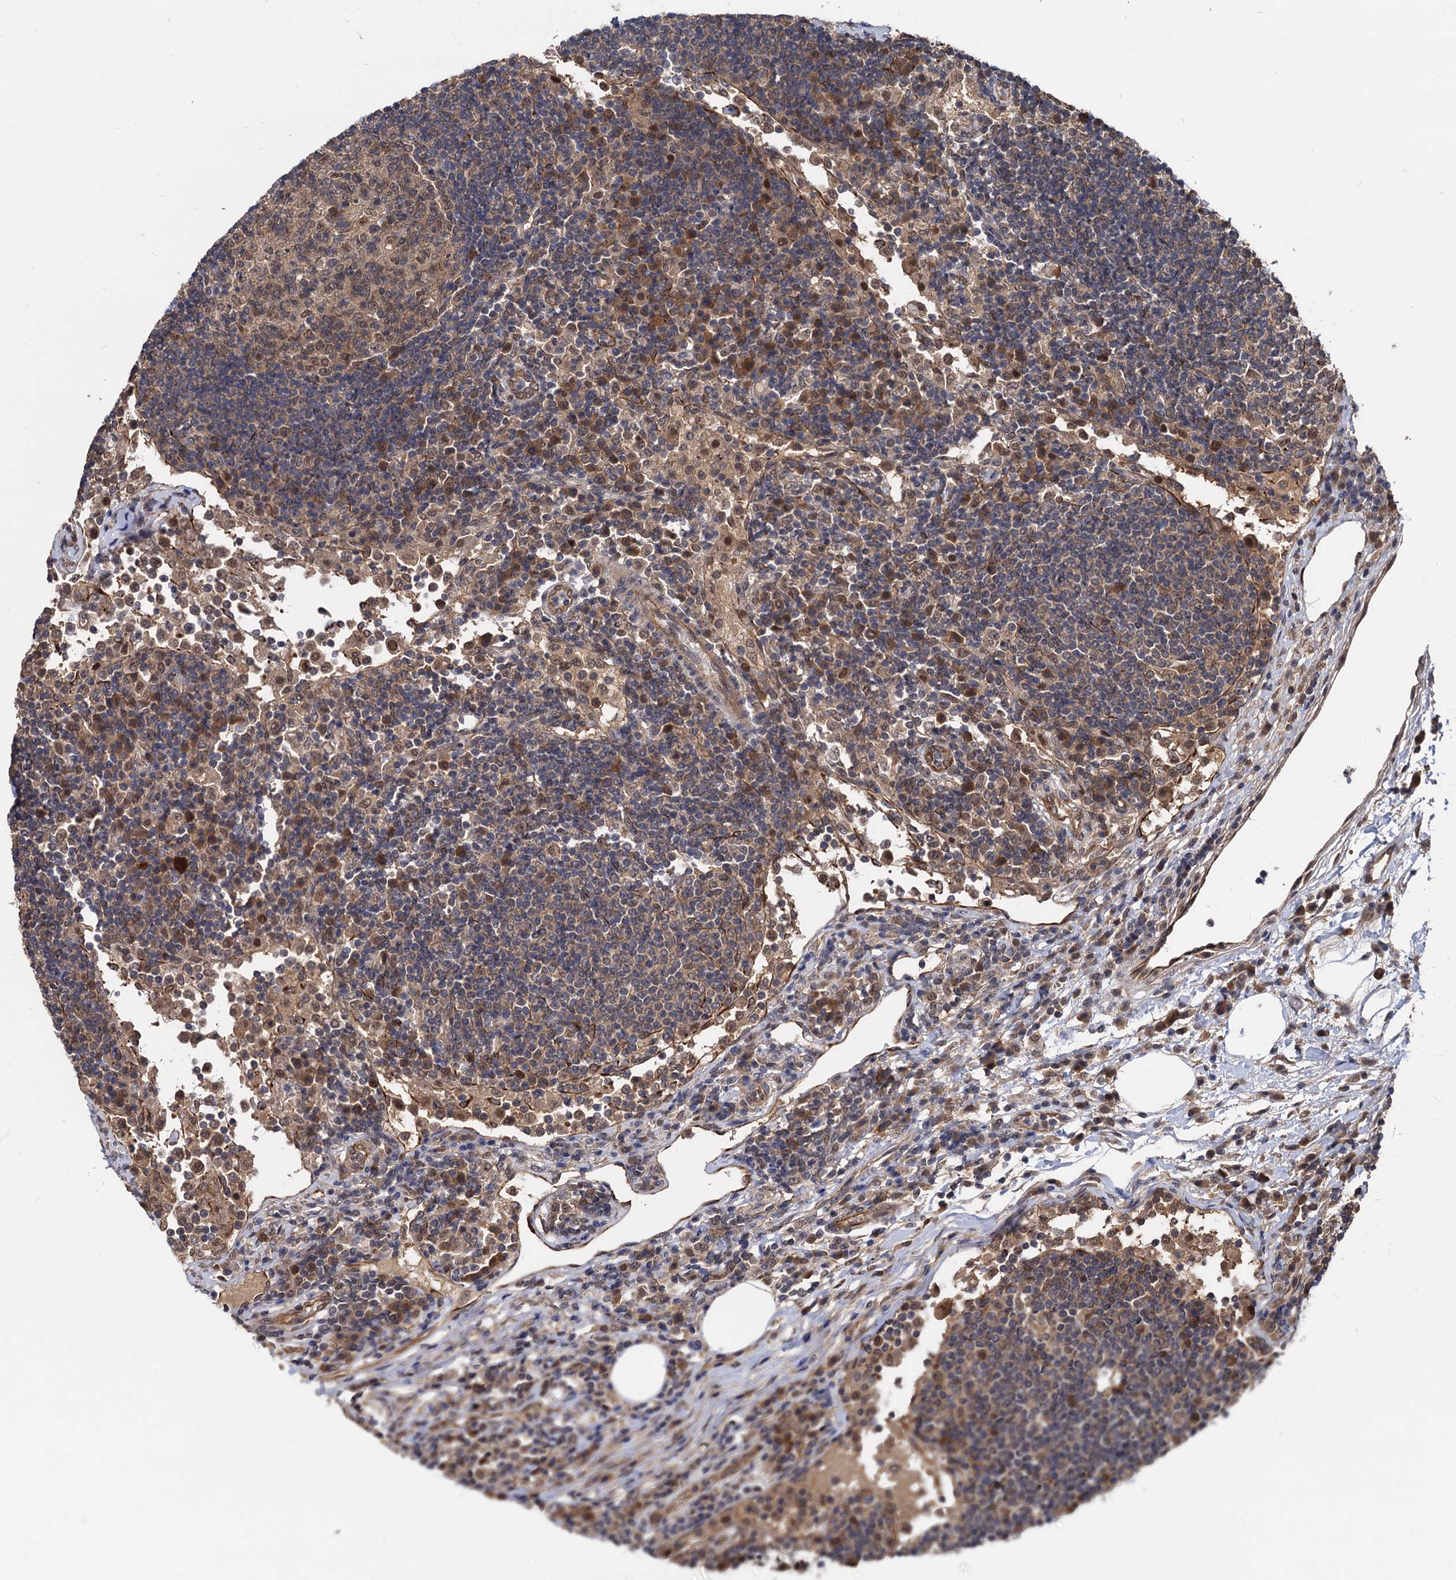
{"staining": {"intensity": "weak", "quantity": "25%-75%", "location": "cytoplasmic/membranous"}, "tissue": "lymph node", "cell_type": "Germinal center cells", "image_type": "normal", "snomed": [{"axis": "morphology", "description": "Normal tissue, NOS"}, {"axis": "topography", "description": "Lymph node"}], "caption": "The micrograph displays a brown stain indicating the presence of a protein in the cytoplasmic/membranous of germinal center cells in lymph node. The staining is performed using DAB (3,3'-diaminobenzidine) brown chromogen to label protein expression. The nuclei are counter-stained blue using hematoxylin.", "gene": "PSMD4", "patient": {"sex": "female", "age": 53}}